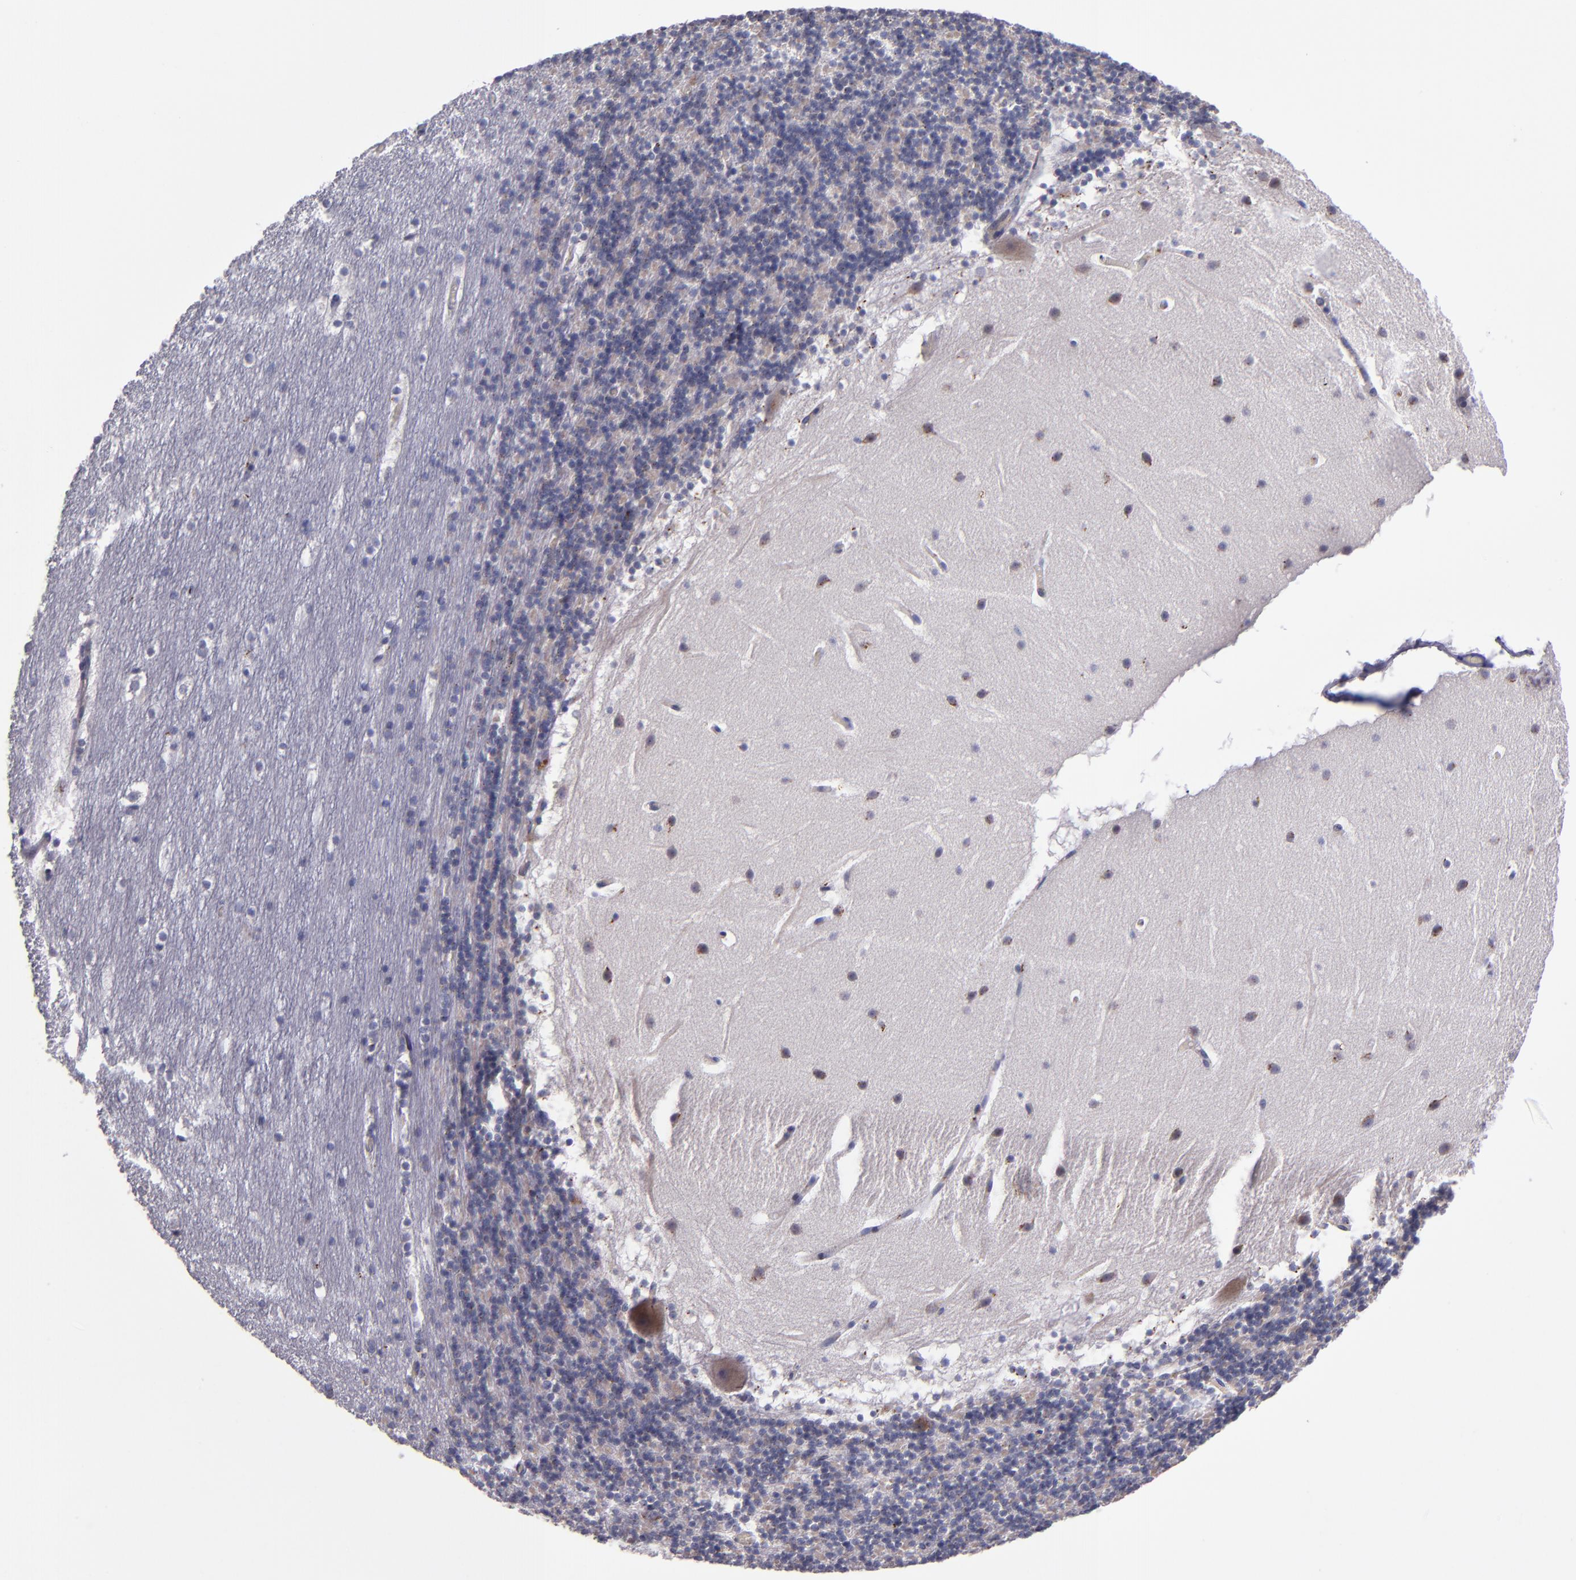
{"staining": {"intensity": "negative", "quantity": "none", "location": "none"}, "tissue": "cerebellum", "cell_type": "Cells in granular layer", "image_type": "normal", "snomed": [{"axis": "morphology", "description": "Normal tissue, NOS"}, {"axis": "topography", "description": "Cerebellum"}], "caption": "Protein analysis of normal cerebellum reveals no significant positivity in cells in granular layer.", "gene": "RAB41", "patient": {"sex": "male", "age": 45}}